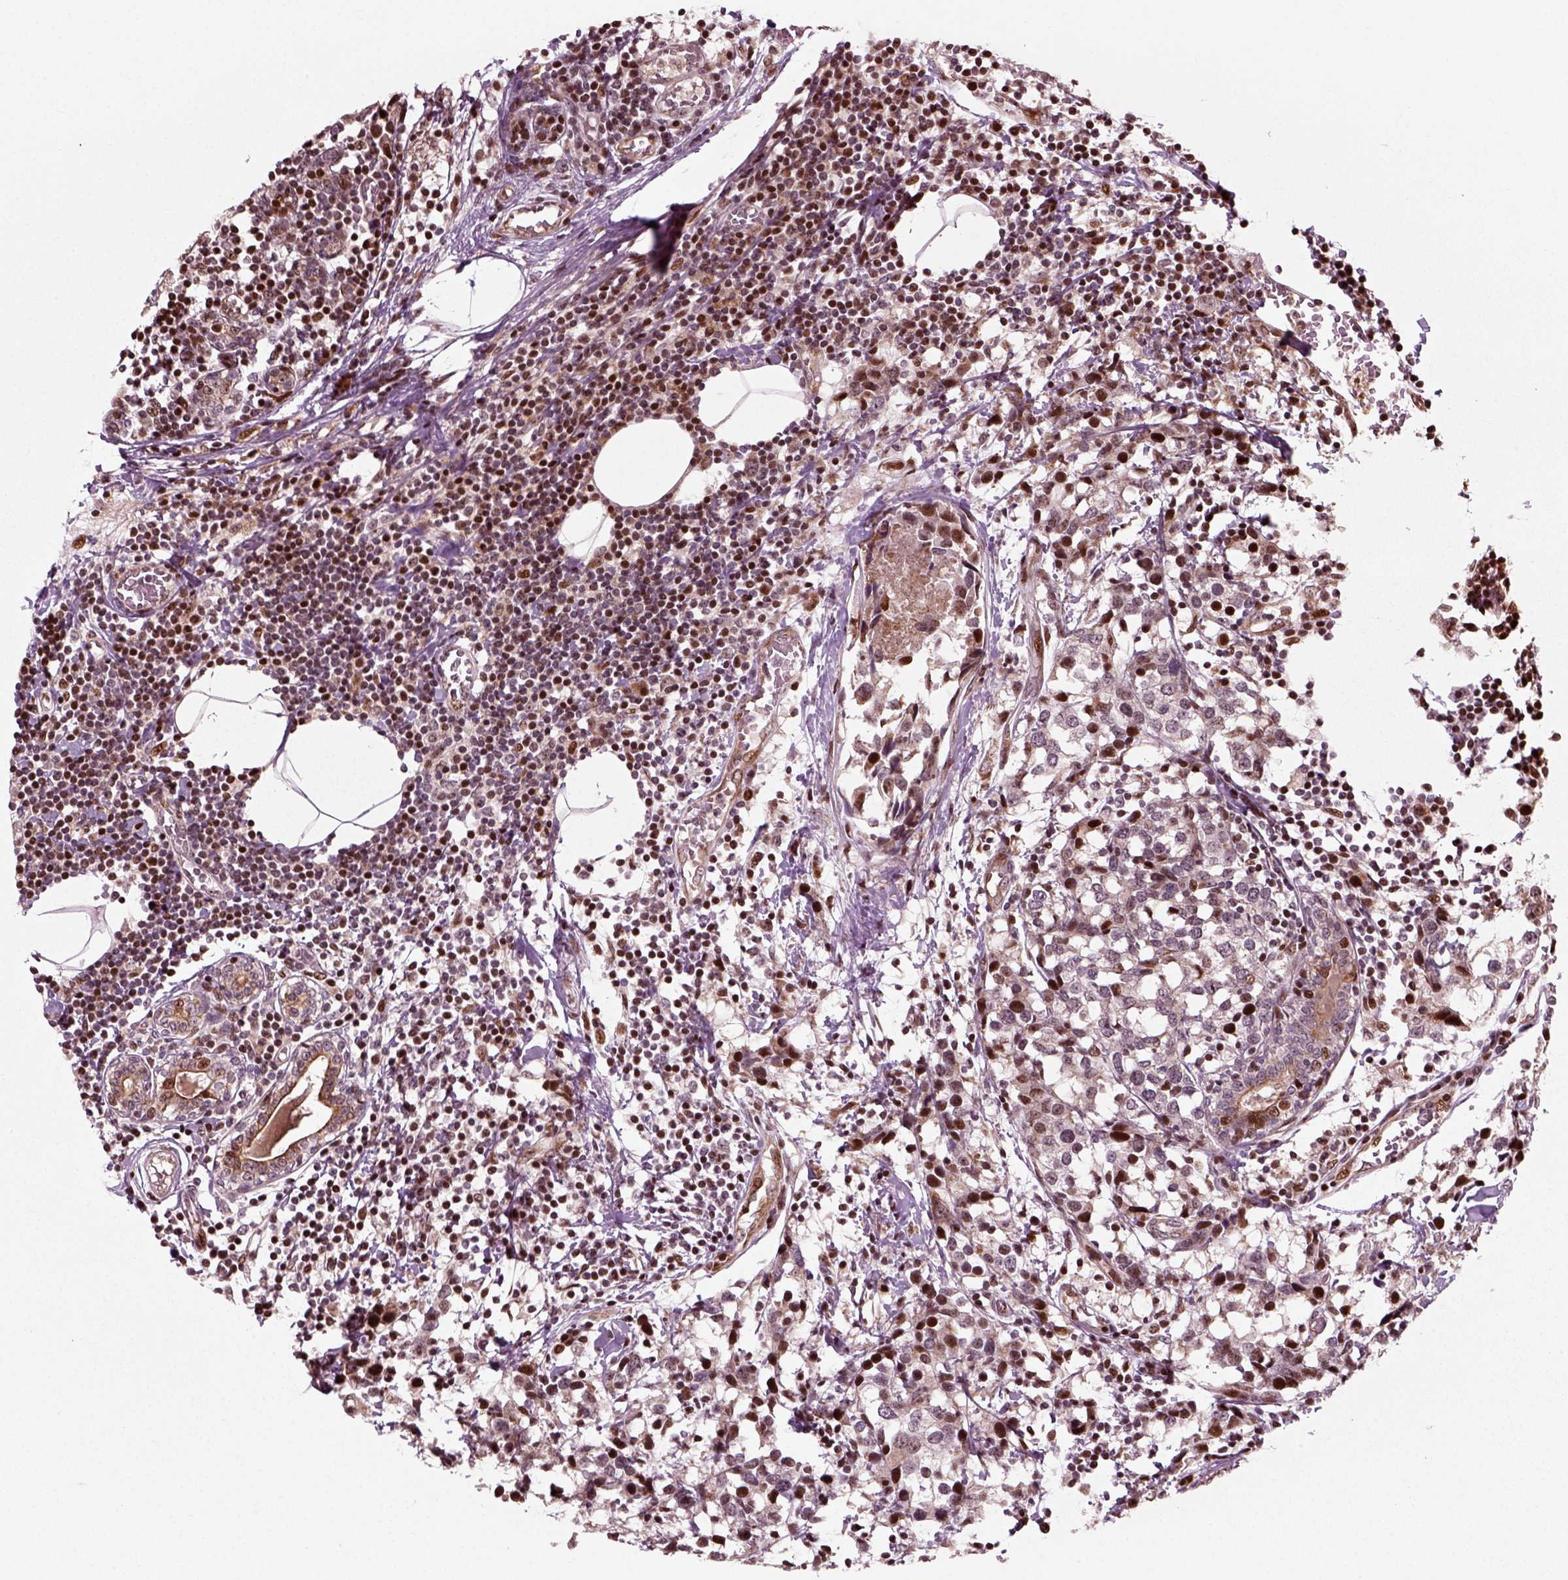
{"staining": {"intensity": "strong", "quantity": "<25%", "location": "nuclear"}, "tissue": "breast cancer", "cell_type": "Tumor cells", "image_type": "cancer", "snomed": [{"axis": "morphology", "description": "Lobular carcinoma"}, {"axis": "topography", "description": "Breast"}], "caption": "Immunohistochemical staining of breast cancer (lobular carcinoma) displays medium levels of strong nuclear expression in about <25% of tumor cells.", "gene": "CDC14A", "patient": {"sex": "female", "age": 59}}